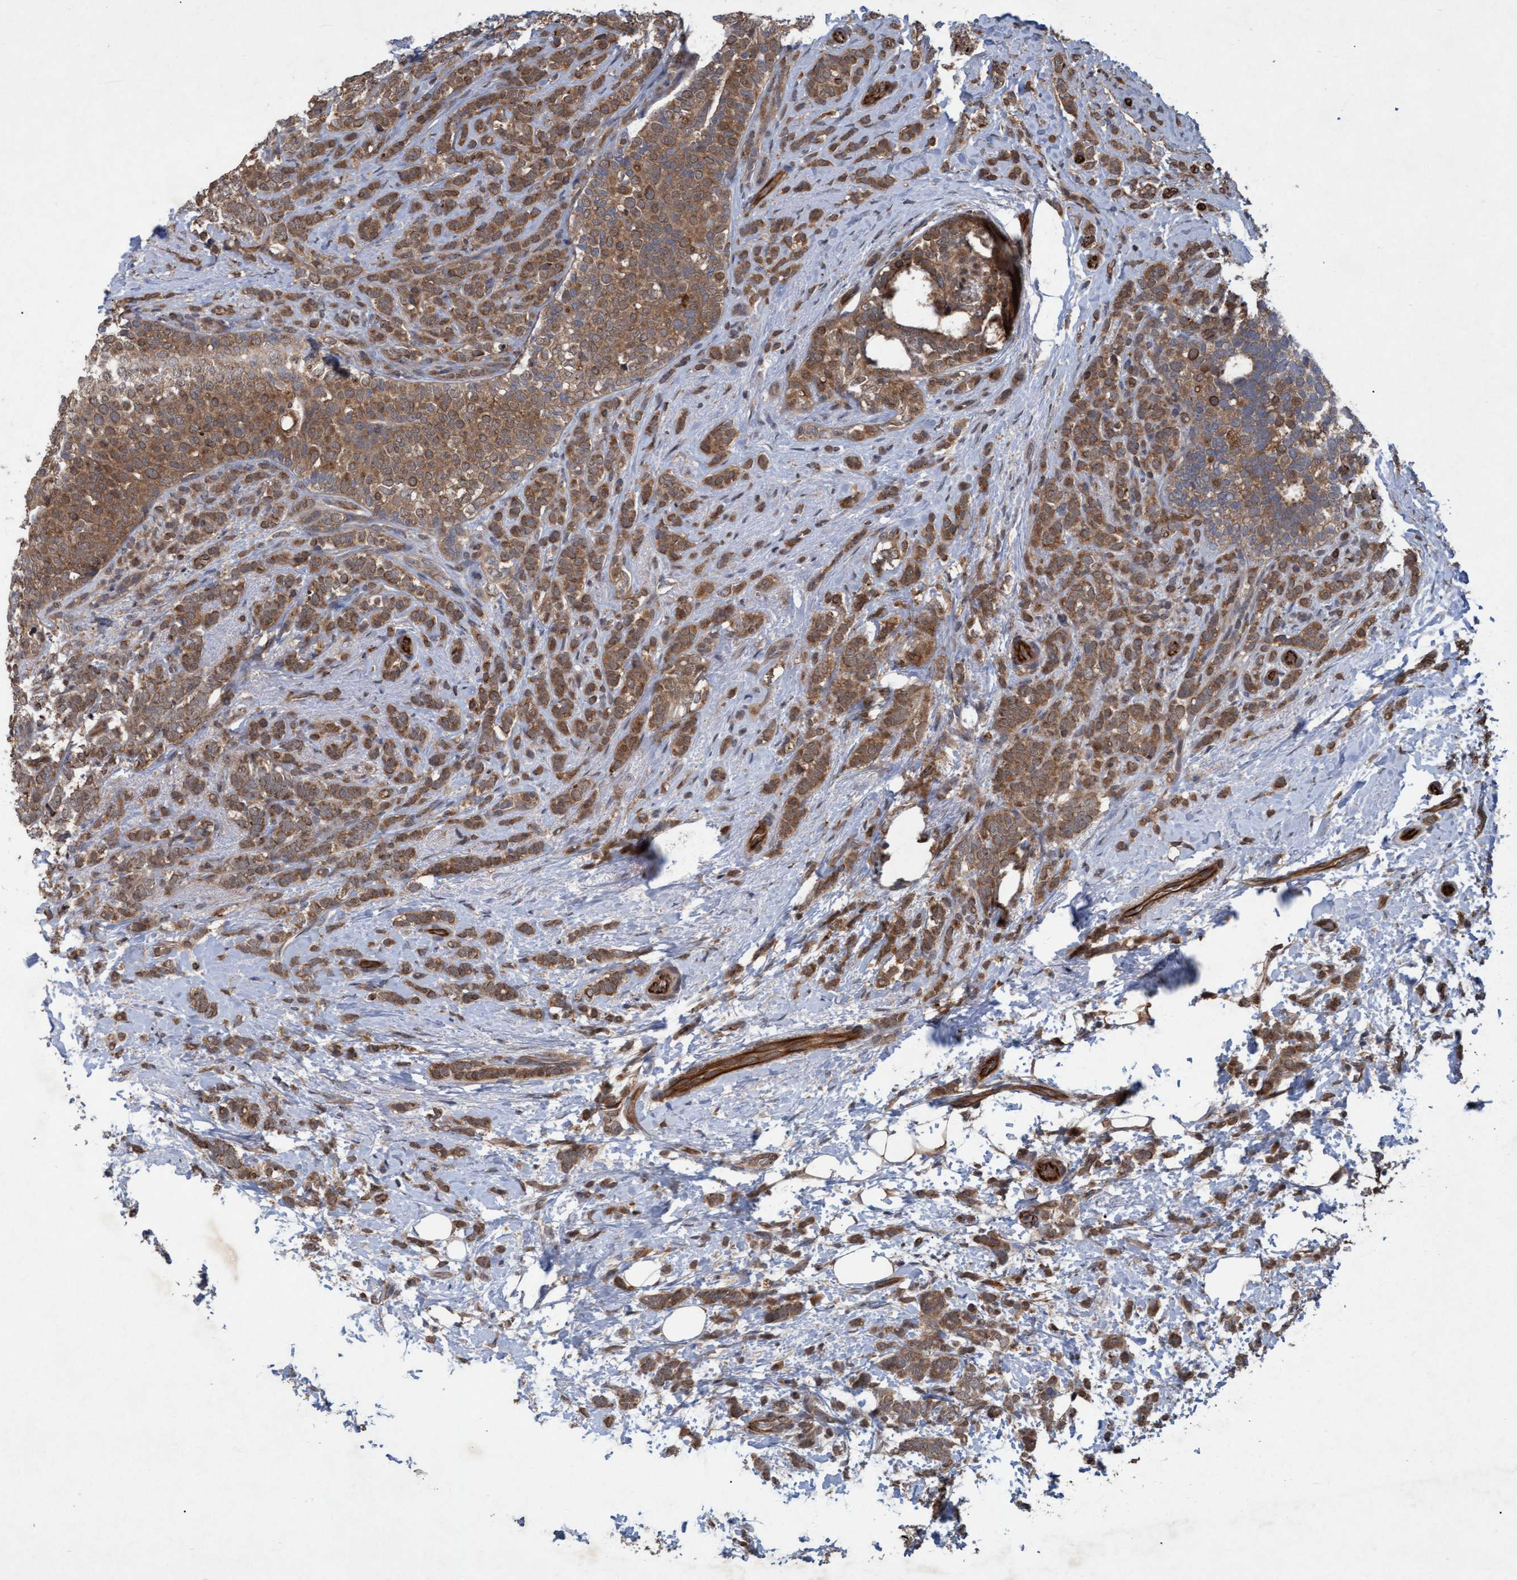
{"staining": {"intensity": "moderate", "quantity": ">75%", "location": "cytoplasmic/membranous,nuclear"}, "tissue": "breast cancer", "cell_type": "Tumor cells", "image_type": "cancer", "snomed": [{"axis": "morphology", "description": "Lobular carcinoma"}, {"axis": "topography", "description": "Breast"}], "caption": "Breast lobular carcinoma stained for a protein (brown) demonstrates moderate cytoplasmic/membranous and nuclear positive expression in approximately >75% of tumor cells.", "gene": "PSMB6", "patient": {"sex": "female", "age": 50}}